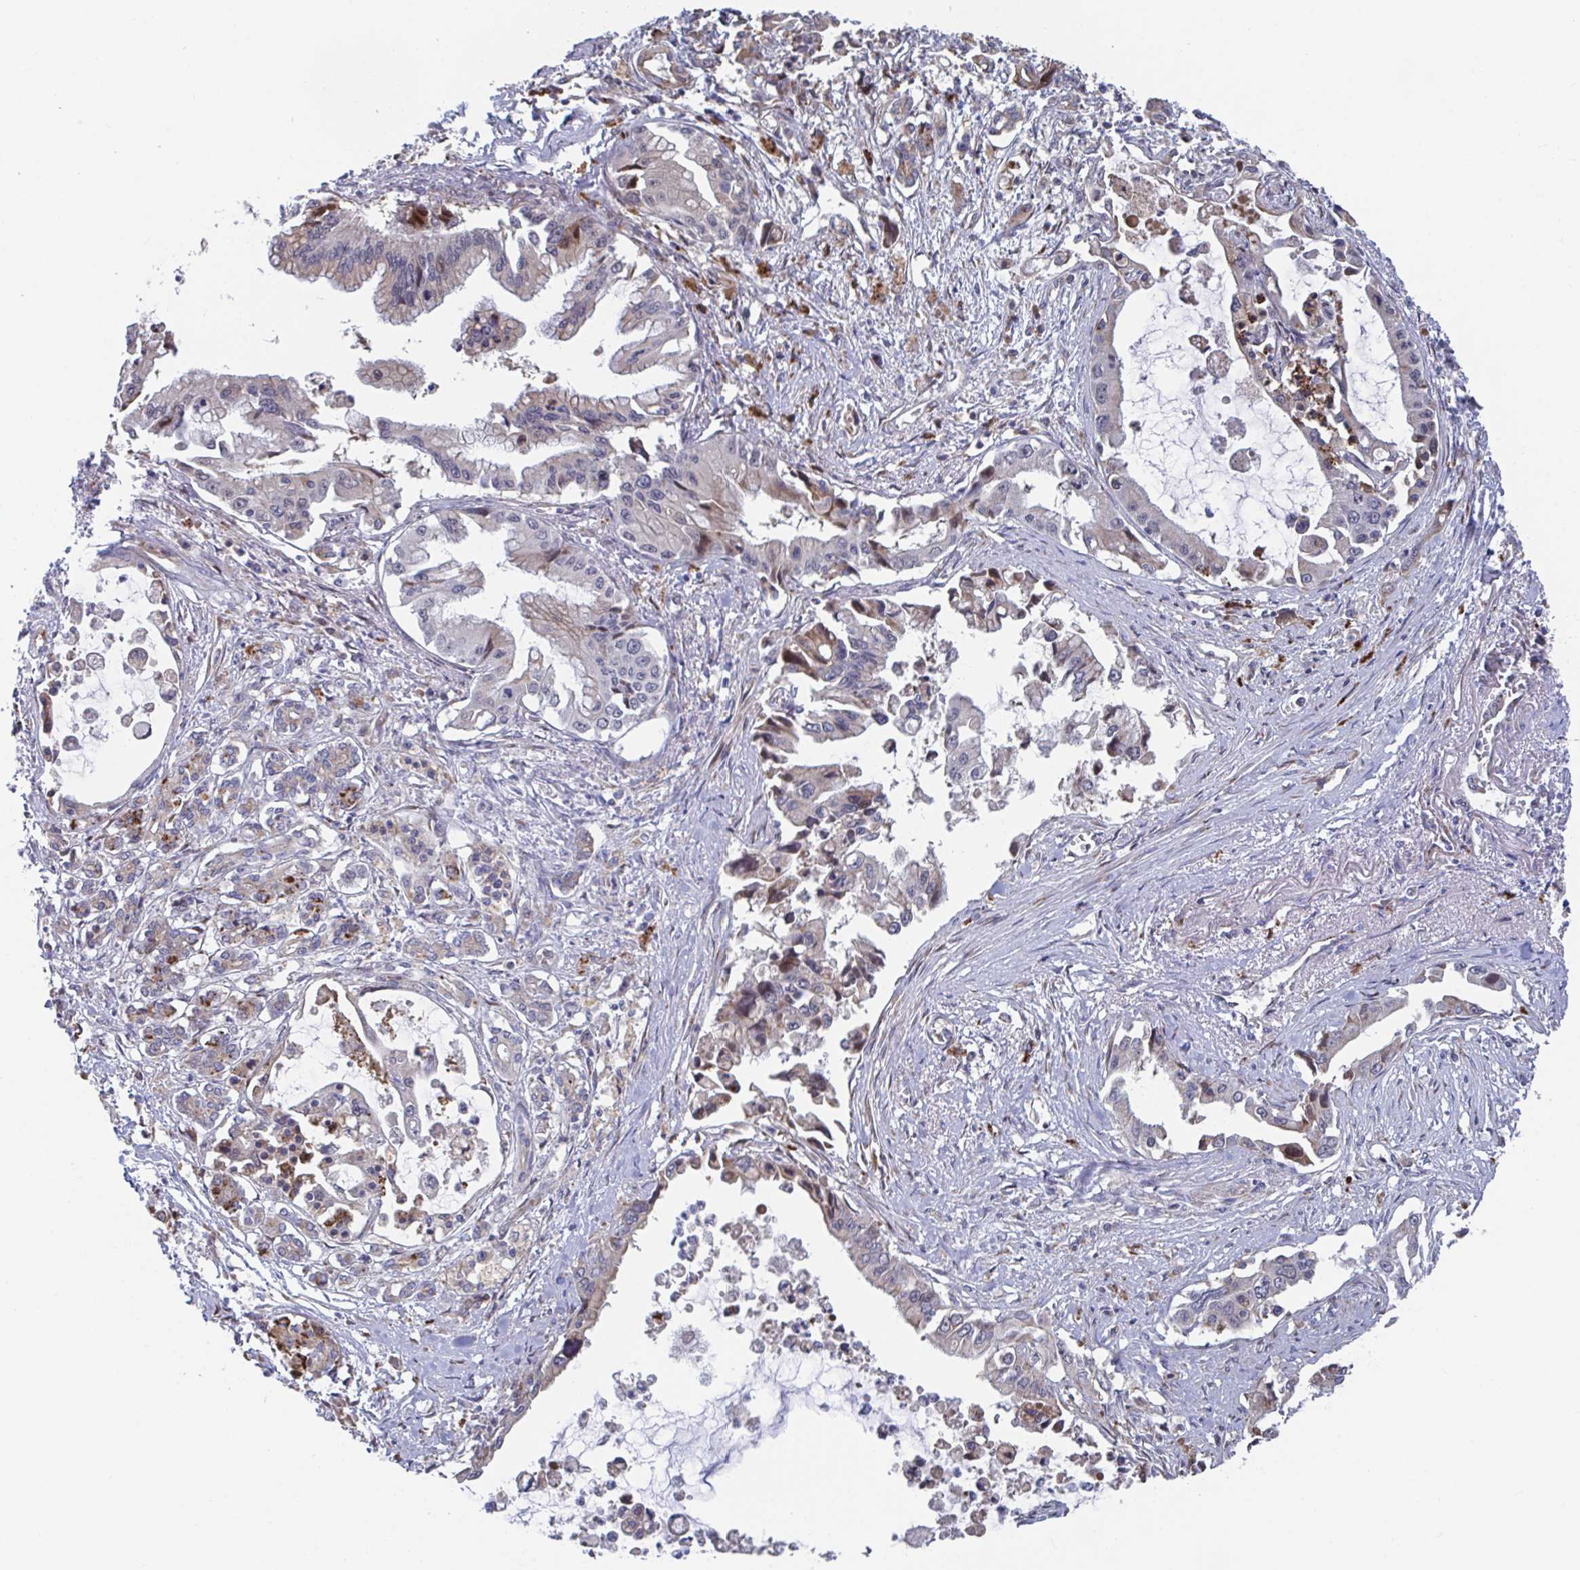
{"staining": {"intensity": "moderate", "quantity": "<25%", "location": "nuclear"}, "tissue": "pancreatic cancer", "cell_type": "Tumor cells", "image_type": "cancer", "snomed": [{"axis": "morphology", "description": "Adenocarcinoma, NOS"}, {"axis": "topography", "description": "Pancreas"}], "caption": "The micrograph demonstrates staining of pancreatic cancer (adenocarcinoma), revealing moderate nuclear protein positivity (brown color) within tumor cells.", "gene": "FJX1", "patient": {"sex": "male", "age": 84}}